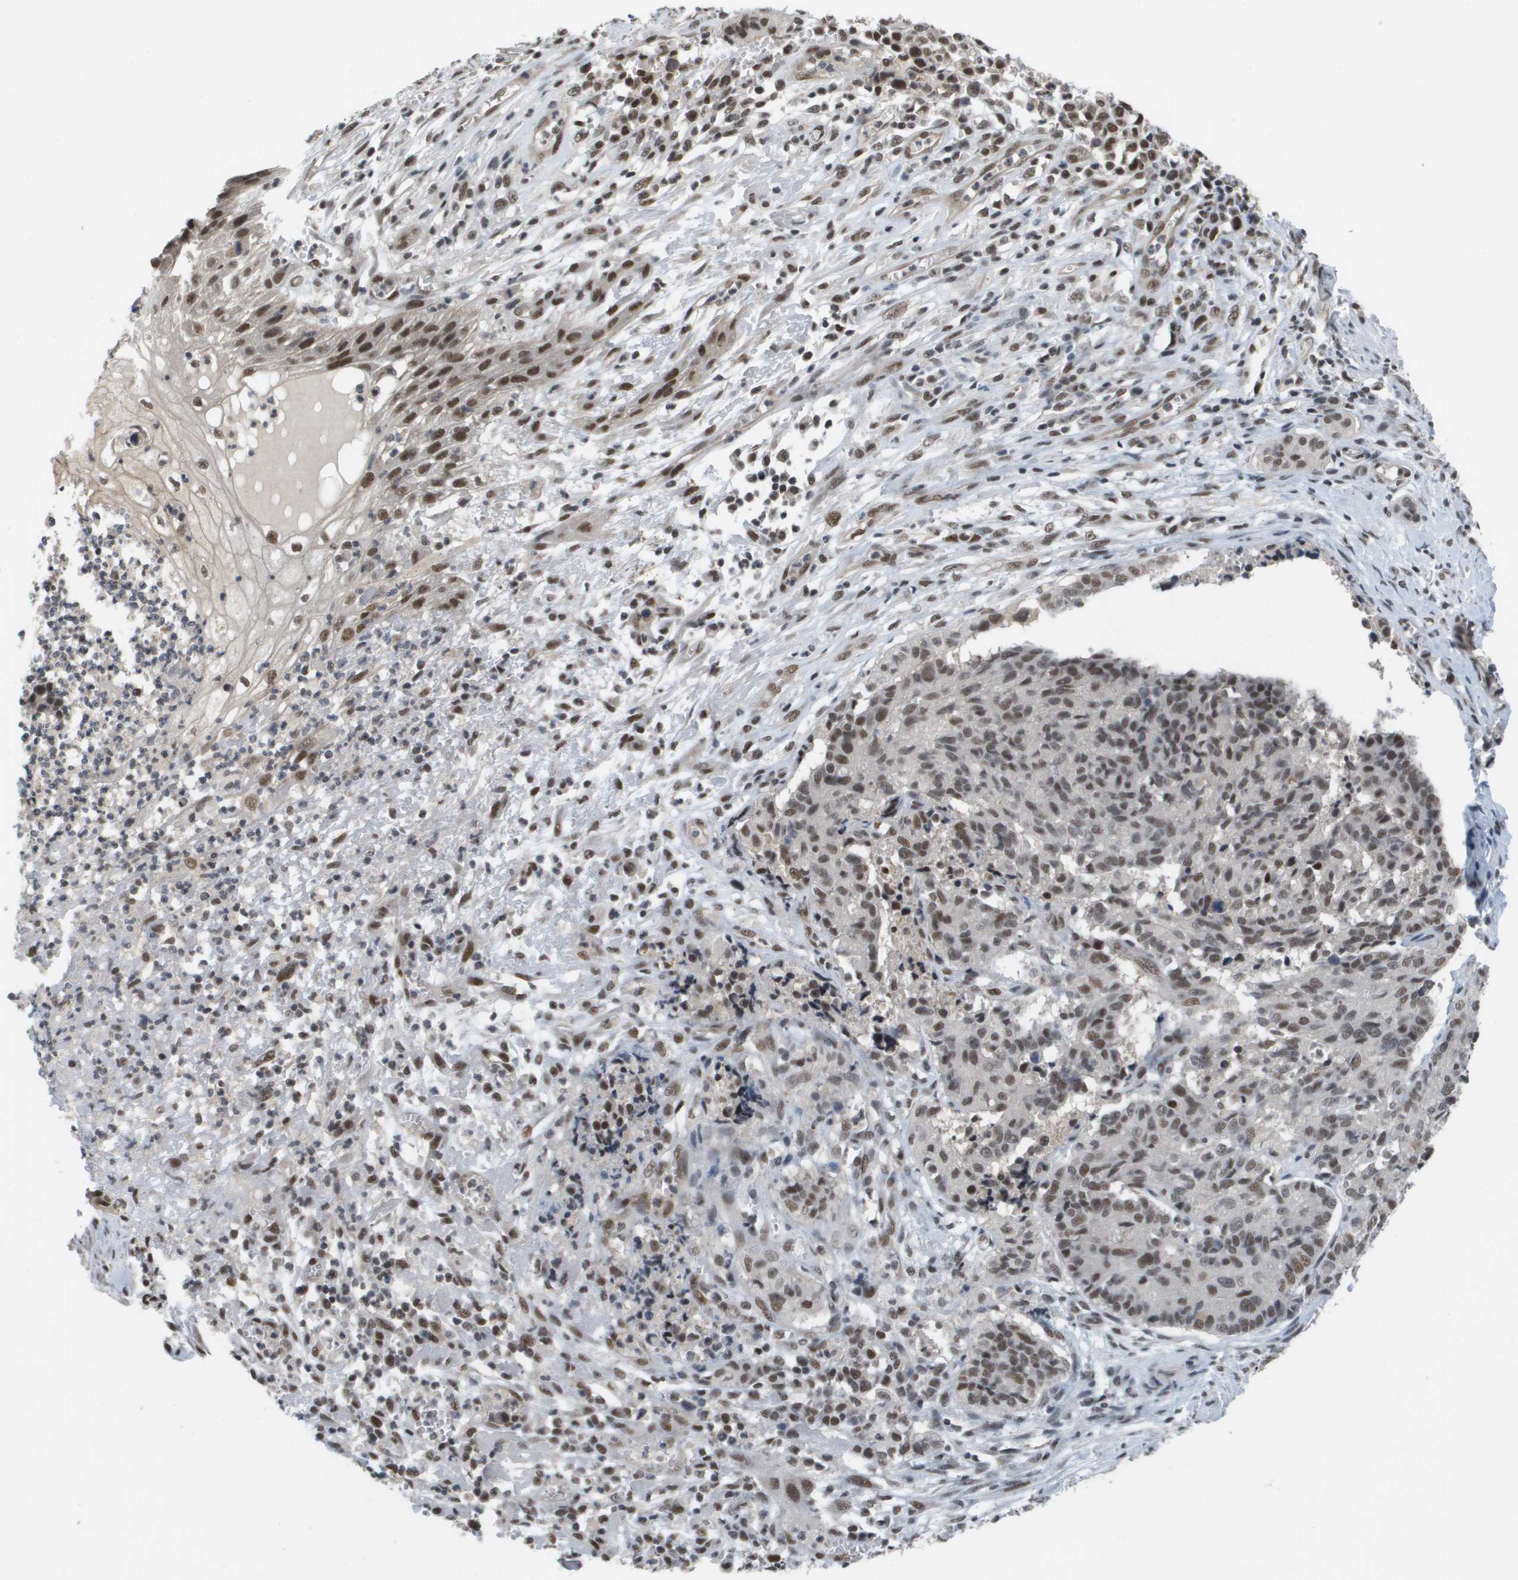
{"staining": {"intensity": "moderate", "quantity": ">75%", "location": "nuclear"}, "tissue": "cervical cancer", "cell_type": "Tumor cells", "image_type": "cancer", "snomed": [{"axis": "morphology", "description": "Squamous cell carcinoma, NOS"}, {"axis": "topography", "description": "Cervix"}], "caption": "Squamous cell carcinoma (cervical) was stained to show a protein in brown. There is medium levels of moderate nuclear staining in about >75% of tumor cells.", "gene": "ISY1", "patient": {"sex": "female", "age": 35}}